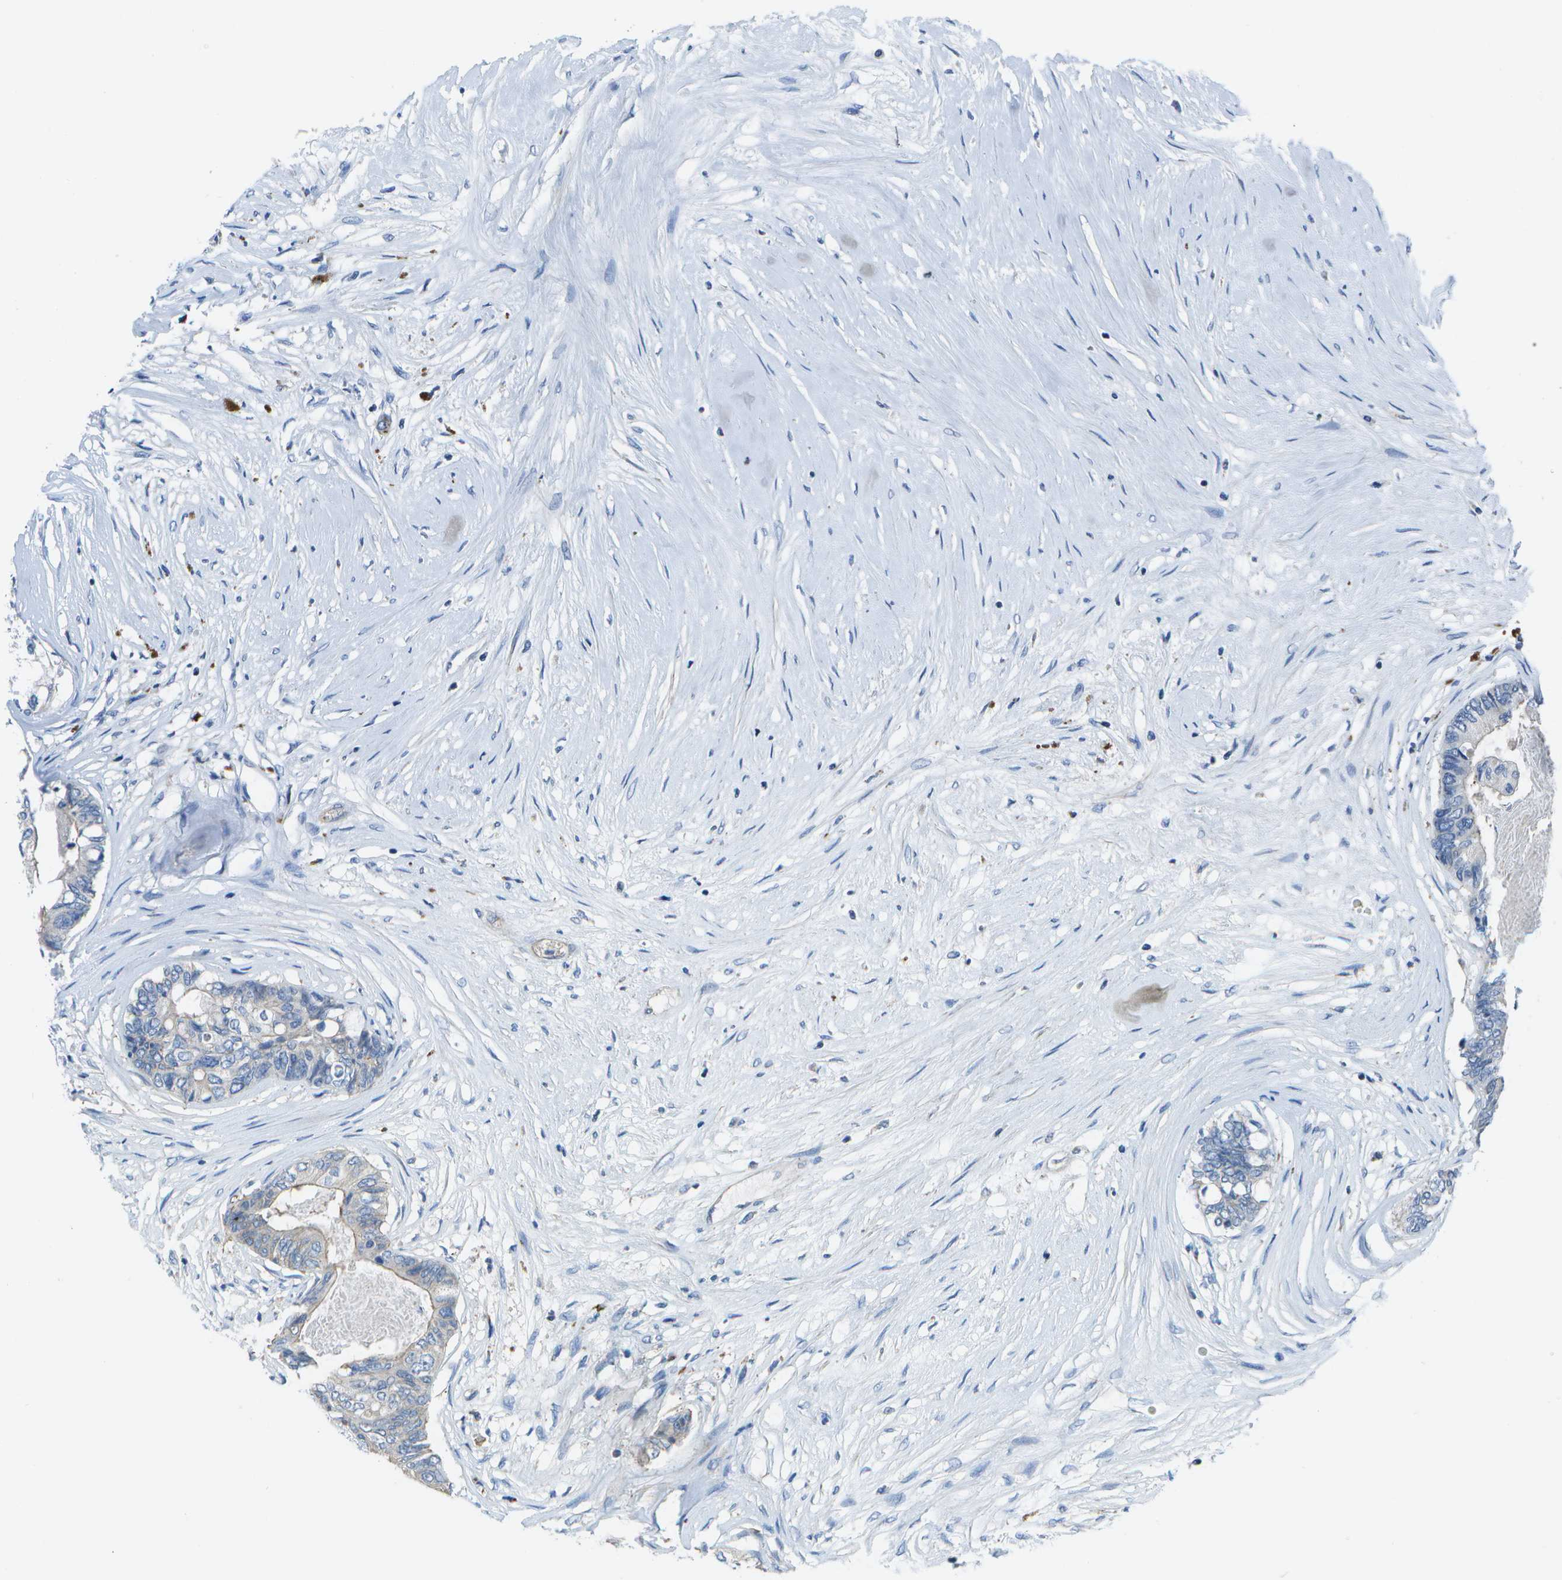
{"staining": {"intensity": "negative", "quantity": "none", "location": "none"}, "tissue": "colorectal cancer", "cell_type": "Tumor cells", "image_type": "cancer", "snomed": [{"axis": "morphology", "description": "Adenocarcinoma, NOS"}, {"axis": "topography", "description": "Rectum"}], "caption": "Micrograph shows no protein staining in tumor cells of colorectal cancer (adenocarcinoma) tissue.", "gene": "DCT", "patient": {"sex": "male", "age": 63}}